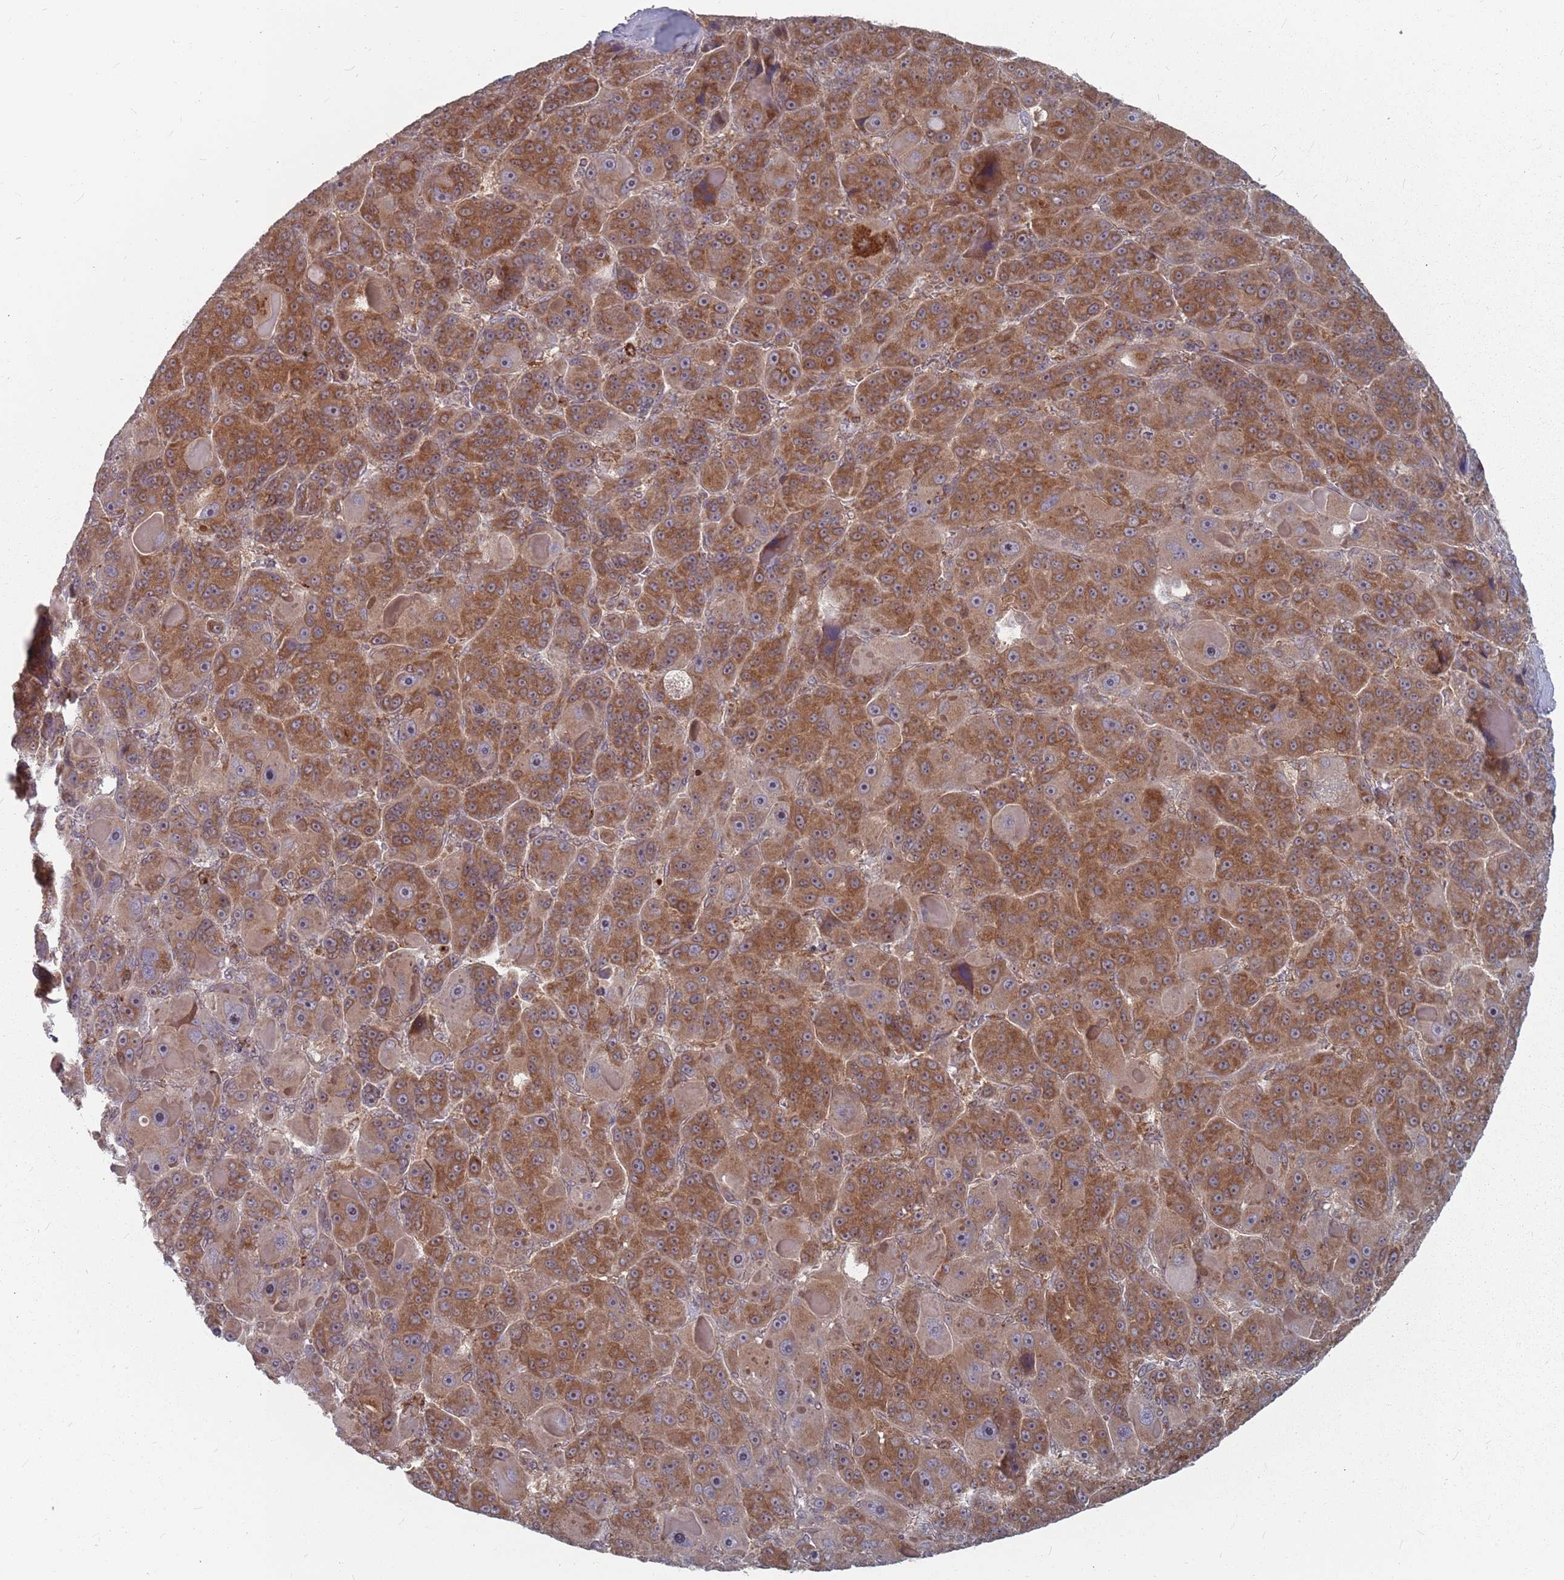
{"staining": {"intensity": "moderate", "quantity": ">75%", "location": "cytoplasmic/membranous"}, "tissue": "liver cancer", "cell_type": "Tumor cells", "image_type": "cancer", "snomed": [{"axis": "morphology", "description": "Carcinoma, Hepatocellular, NOS"}, {"axis": "topography", "description": "Liver"}], "caption": "Approximately >75% of tumor cells in hepatocellular carcinoma (liver) show moderate cytoplasmic/membranous protein expression as visualized by brown immunohistochemical staining.", "gene": "FMO4", "patient": {"sex": "male", "age": 76}}